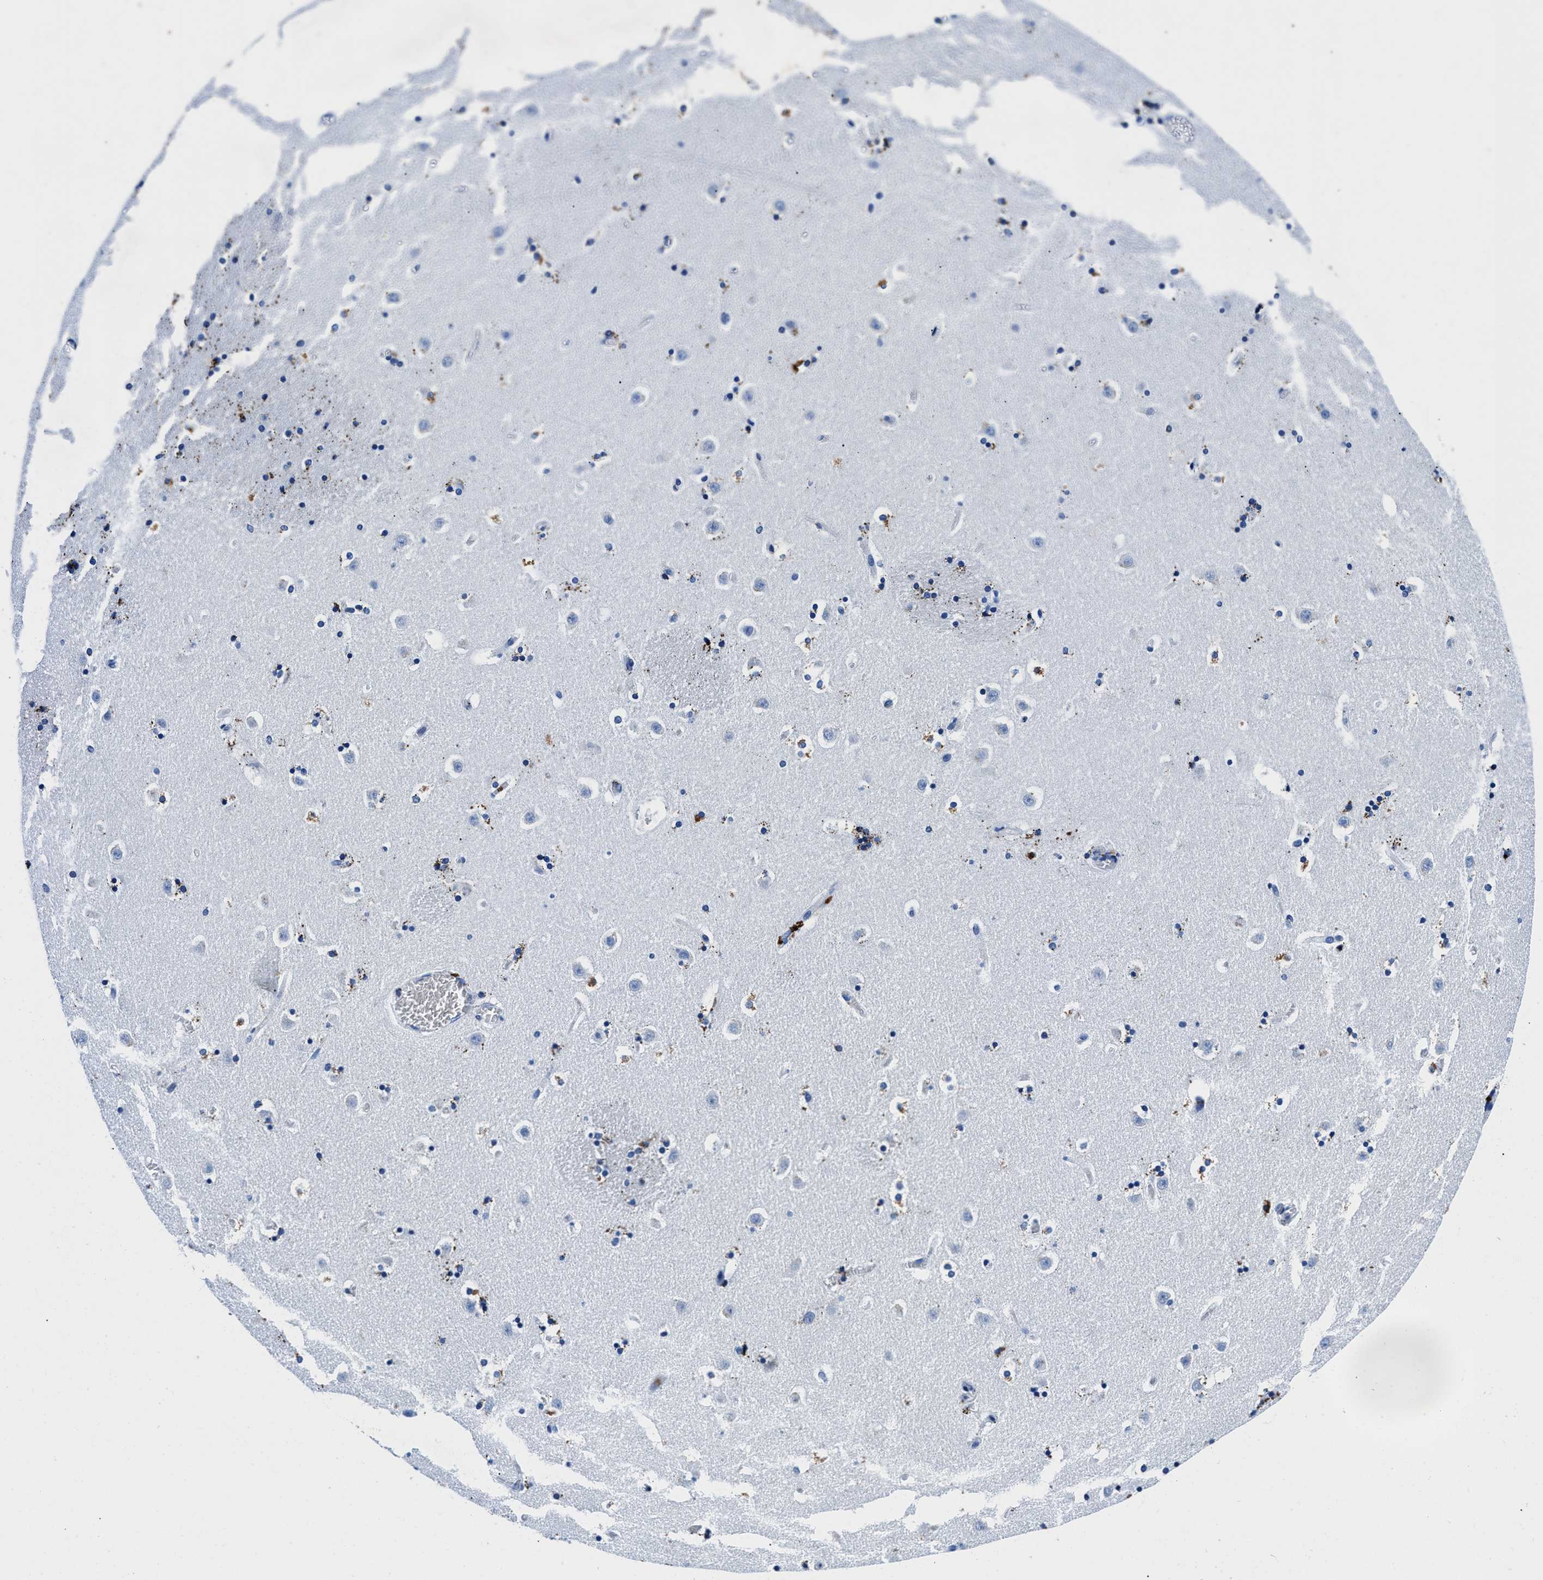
{"staining": {"intensity": "moderate", "quantity": "<25%", "location": "cytoplasmic/membranous"}, "tissue": "caudate", "cell_type": "Glial cells", "image_type": "normal", "snomed": [{"axis": "morphology", "description": "Normal tissue, NOS"}, {"axis": "topography", "description": "Lateral ventricle wall"}], "caption": "The histopathology image demonstrates immunohistochemical staining of benign caudate. There is moderate cytoplasmic/membranous positivity is appreciated in approximately <25% of glial cells.", "gene": "OR14K1", "patient": {"sex": "male", "age": 45}}